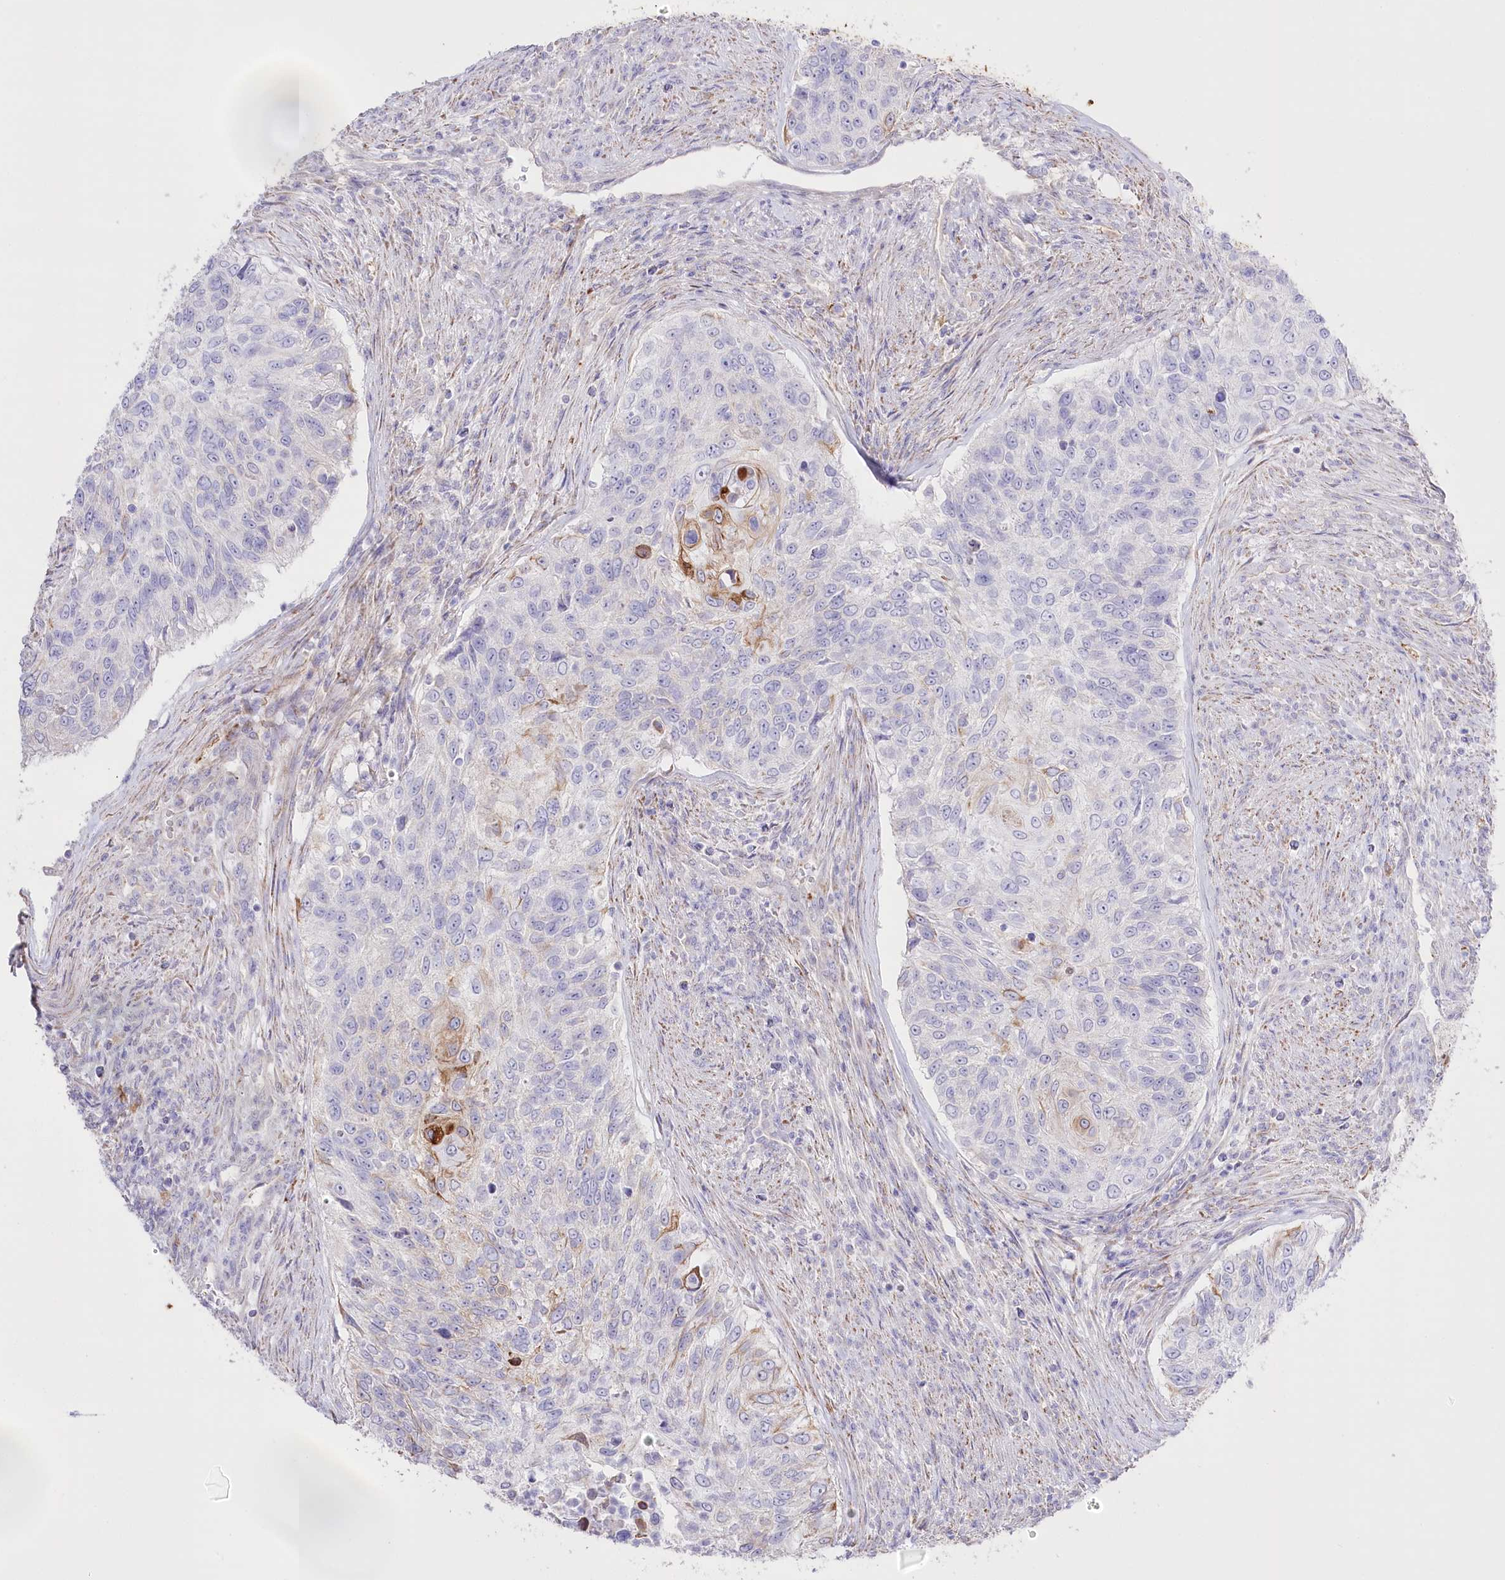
{"staining": {"intensity": "moderate", "quantity": "<25%", "location": "cytoplasmic/membranous"}, "tissue": "urothelial cancer", "cell_type": "Tumor cells", "image_type": "cancer", "snomed": [{"axis": "morphology", "description": "Urothelial carcinoma, High grade"}, {"axis": "topography", "description": "Urinary bladder"}], "caption": "The photomicrograph demonstrates staining of high-grade urothelial carcinoma, revealing moderate cytoplasmic/membranous protein positivity (brown color) within tumor cells.", "gene": "SLC39A10", "patient": {"sex": "female", "age": 60}}